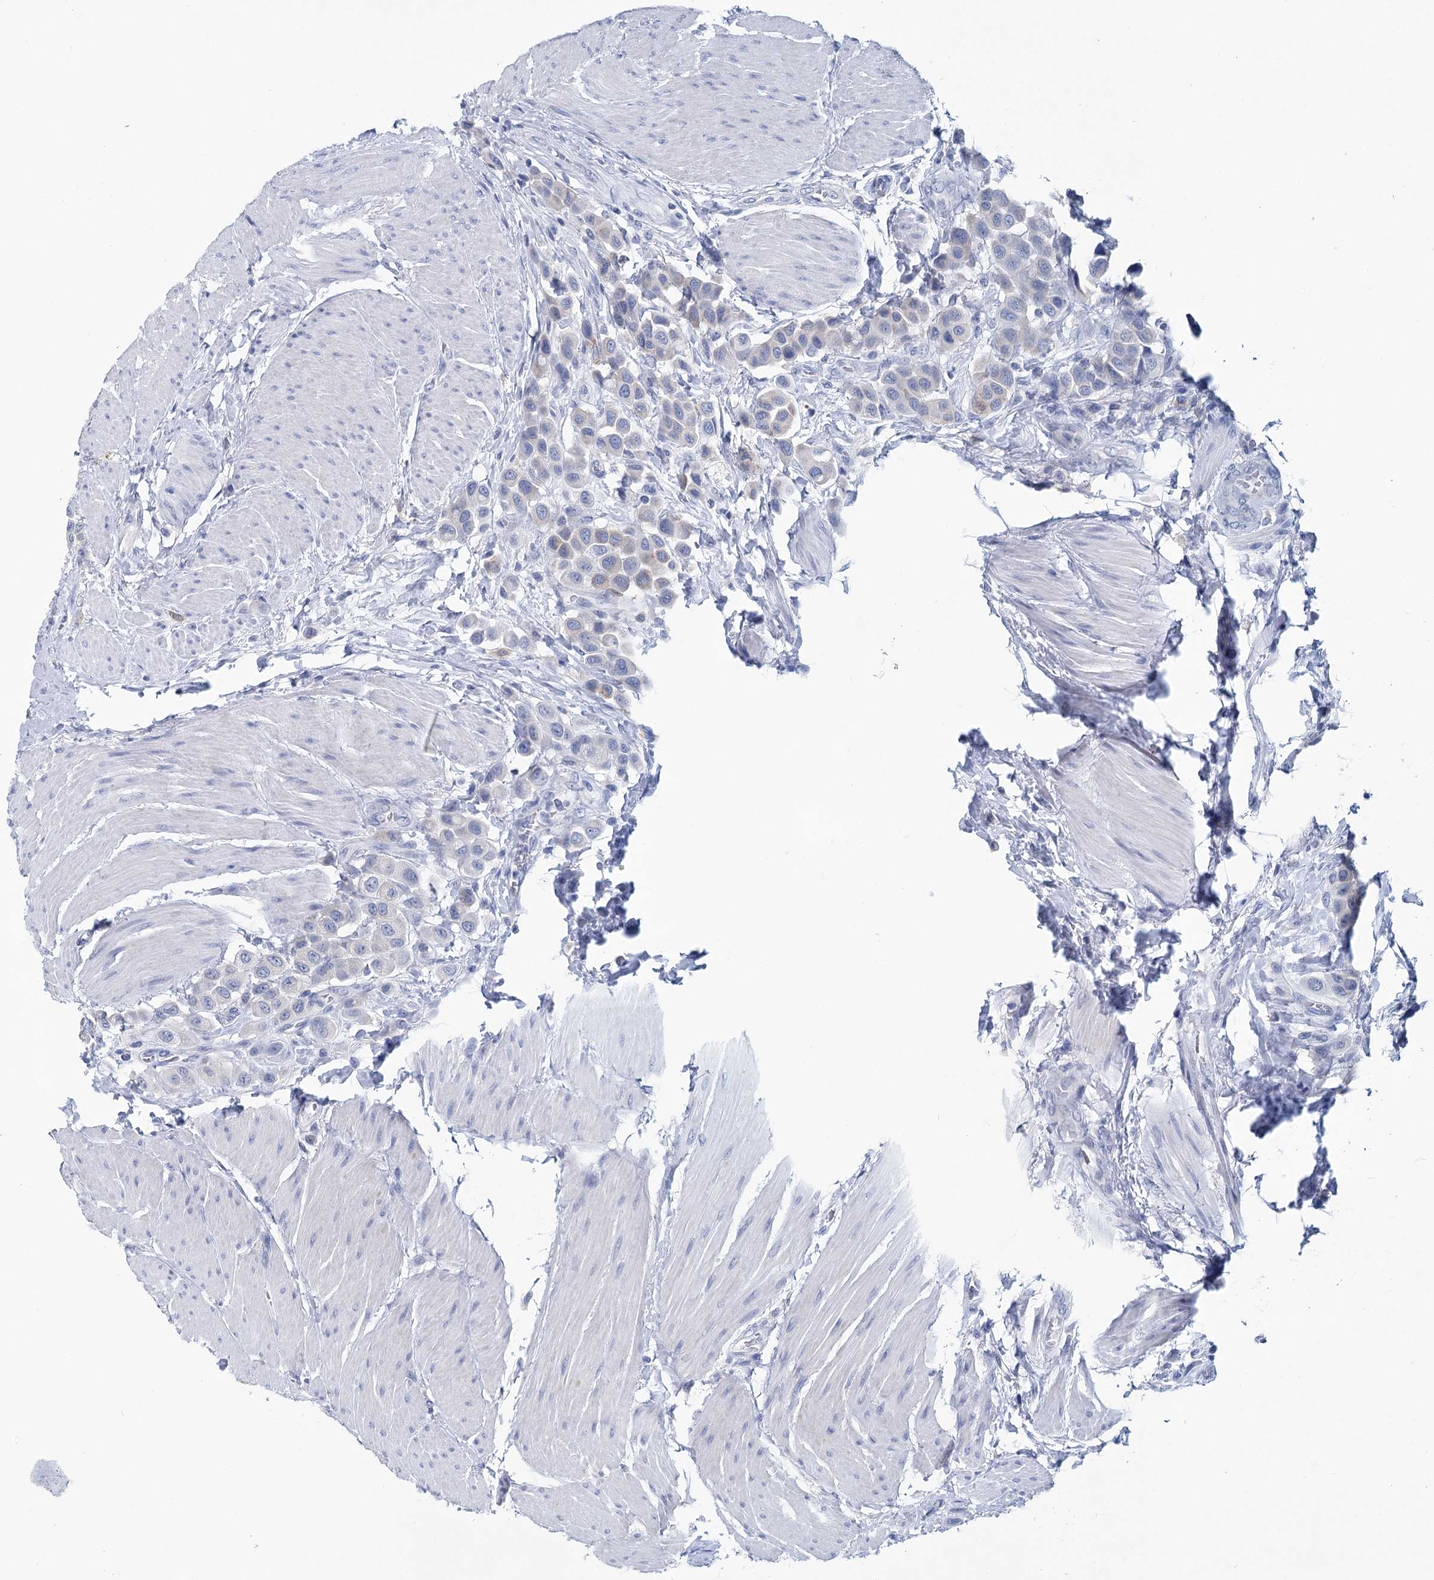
{"staining": {"intensity": "negative", "quantity": "none", "location": "none"}, "tissue": "urothelial cancer", "cell_type": "Tumor cells", "image_type": "cancer", "snomed": [{"axis": "morphology", "description": "Urothelial carcinoma, High grade"}, {"axis": "topography", "description": "Urinary bladder"}], "caption": "A high-resolution photomicrograph shows IHC staining of high-grade urothelial carcinoma, which displays no significant expression in tumor cells.", "gene": "METTL7B", "patient": {"sex": "male", "age": 50}}